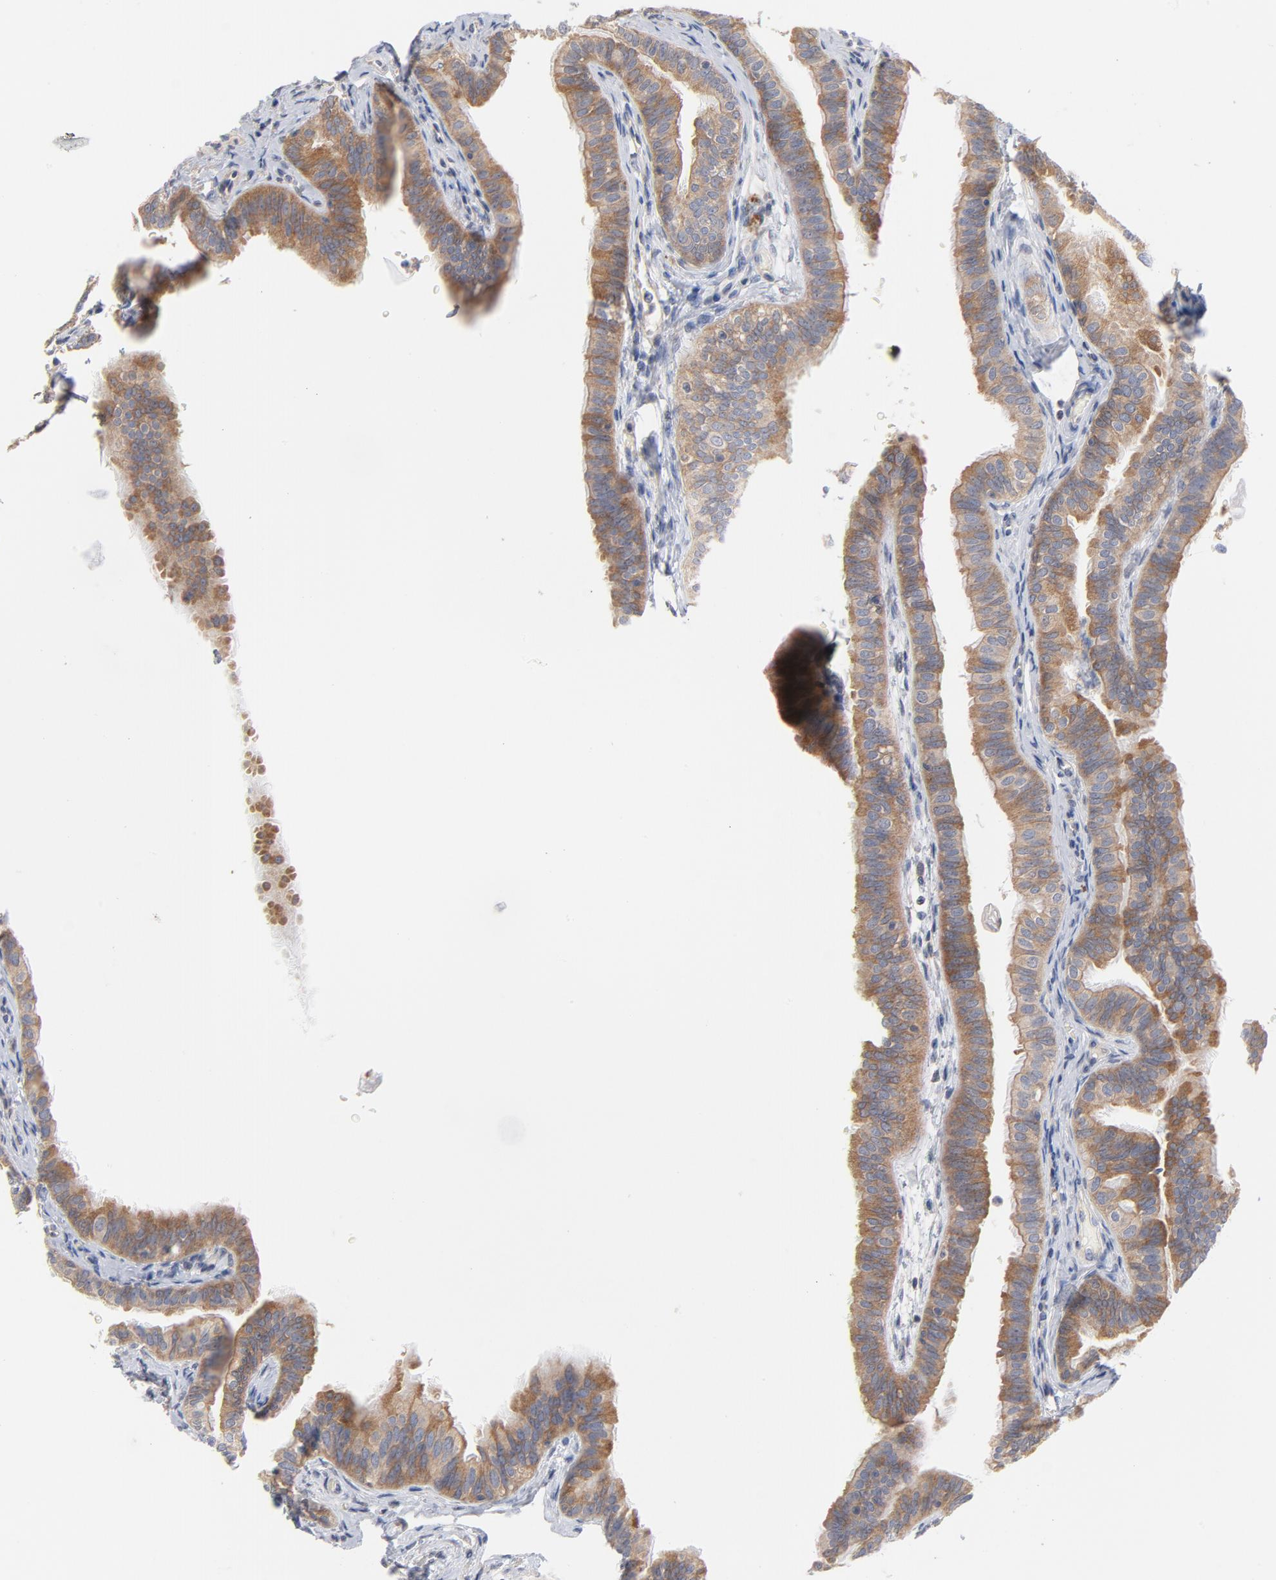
{"staining": {"intensity": "moderate", "quantity": ">75%", "location": "cytoplasmic/membranous"}, "tissue": "fallopian tube", "cell_type": "Glandular cells", "image_type": "normal", "snomed": [{"axis": "morphology", "description": "Normal tissue, NOS"}, {"axis": "morphology", "description": "Dermoid, NOS"}, {"axis": "topography", "description": "Fallopian tube"}], "caption": "A photomicrograph showing moderate cytoplasmic/membranous expression in about >75% of glandular cells in benign fallopian tube, as visualized by brown immunohistochemical staining.", "gene": "UBL4A", "patient": {"sex": "female", "age": 33}}